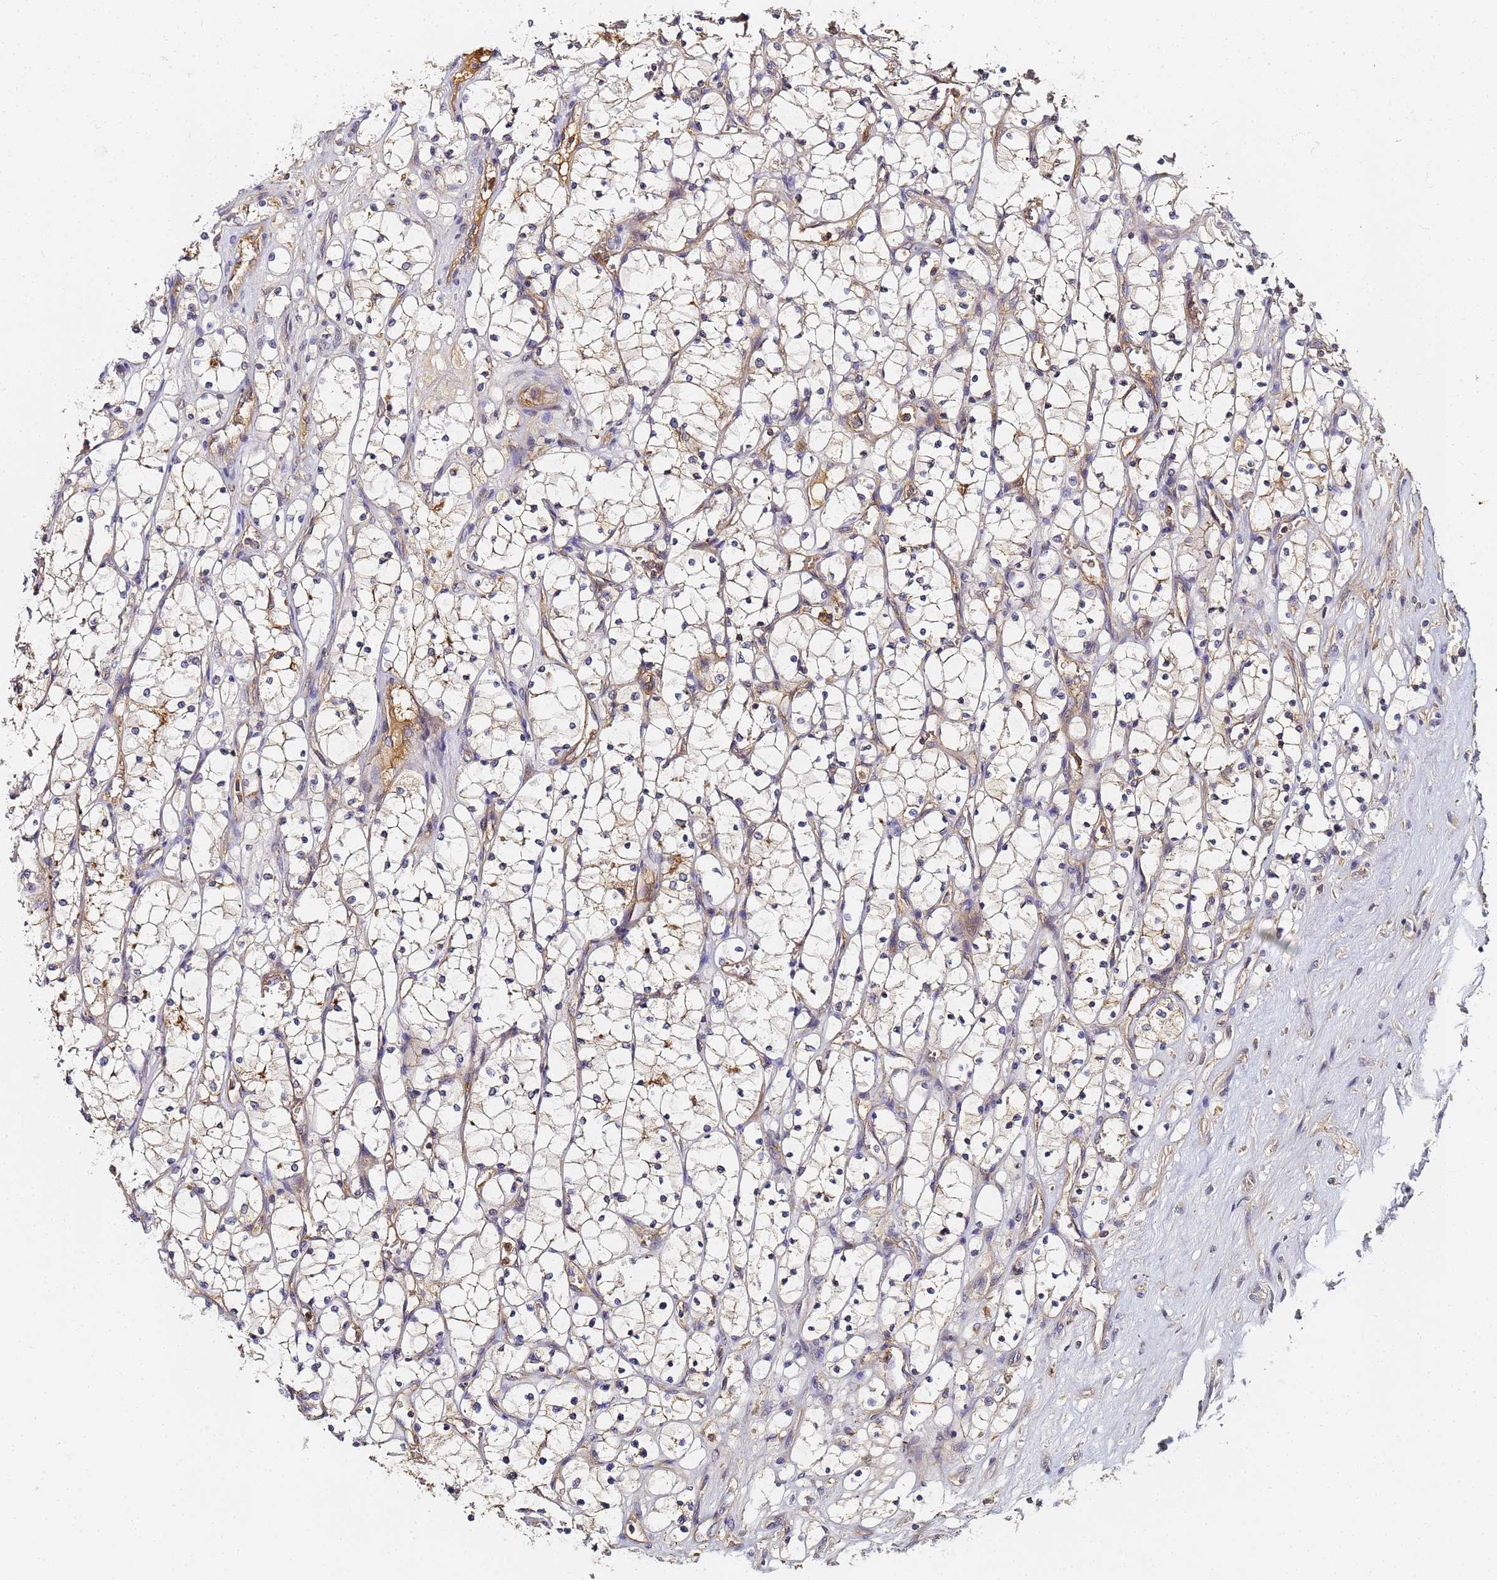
{"staining": {"intensity": "weak", "quantity": "<25%", "location": "cytoplasmic/membranous"}, "tissue": "renal cancer", "cell_type": "Tumor cells", "image_type": "cancer", "snomed": [{"axis": "morphology", "description": "Adenocarcinoma, NOS"}, {"axis": "topography", "description": "Kidney"}], "caption": "This is an immunohistochemistry (IHC) histopathology image of human renal cancer. There is no staining in tumor cells.", "gene": "LRRC69", "patient": {"sex": "female", "age": 69}}